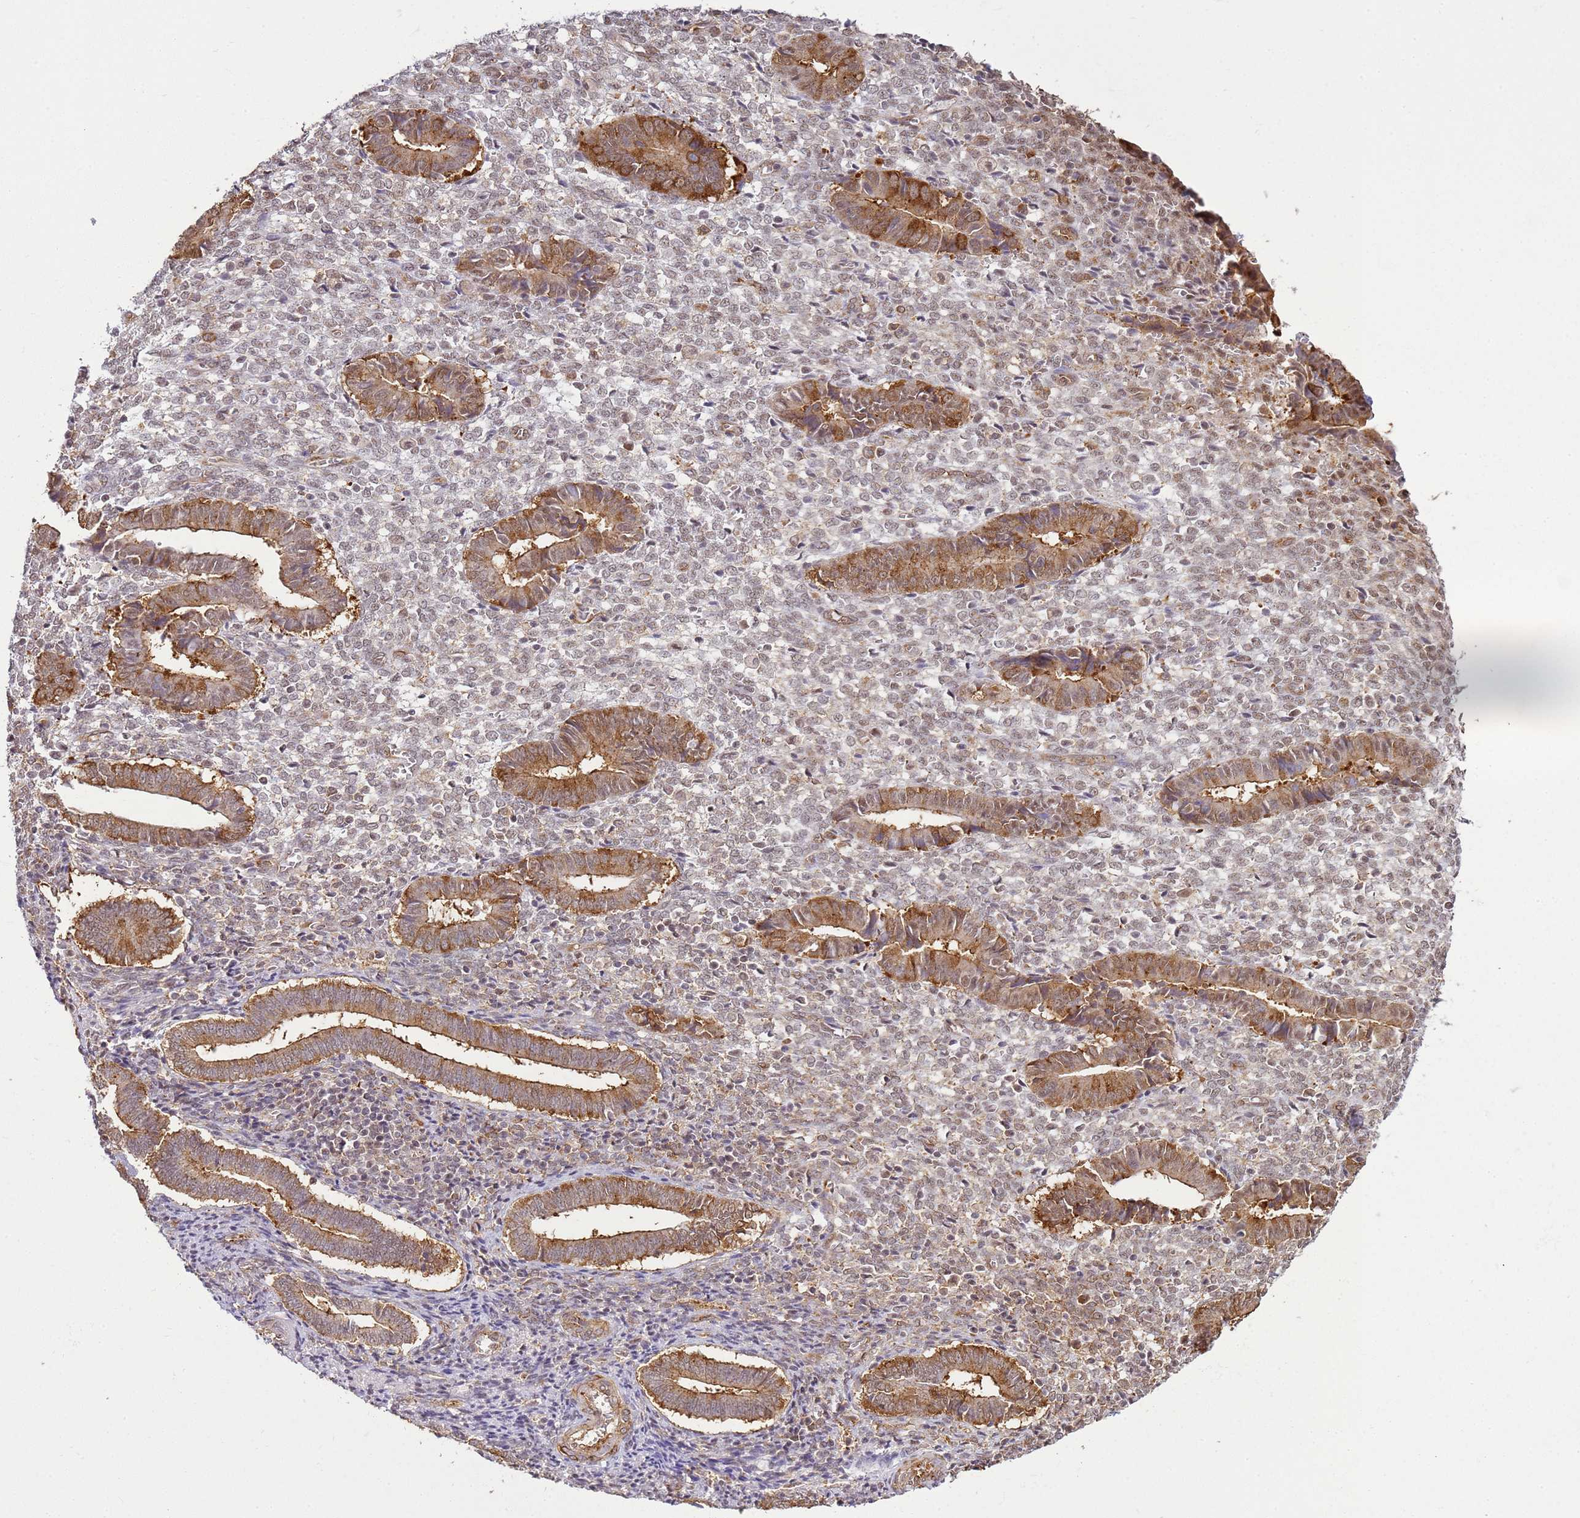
{"staining": {"intensity": "weak", "quantity": "25%-75%", "location": "nuclear"}, "tissue": "endometrium", "cell_type": "Cells in endometrial stroma", "image_type": "normal", "snomed": [{"axis": "morphology", "description": "Normal tissue, NOS"}, {"axis": "topography", "description": "Other"}, {"axis": "topography", "description": "Endometrium"}], "caption": "A photomicrograph of human endometrium stained for a protein demonstrates weak nuclear brown staining in cells in endometrial stroma.", "gene": "GABRE", "patient": {"sex": "female", "age": 44}}